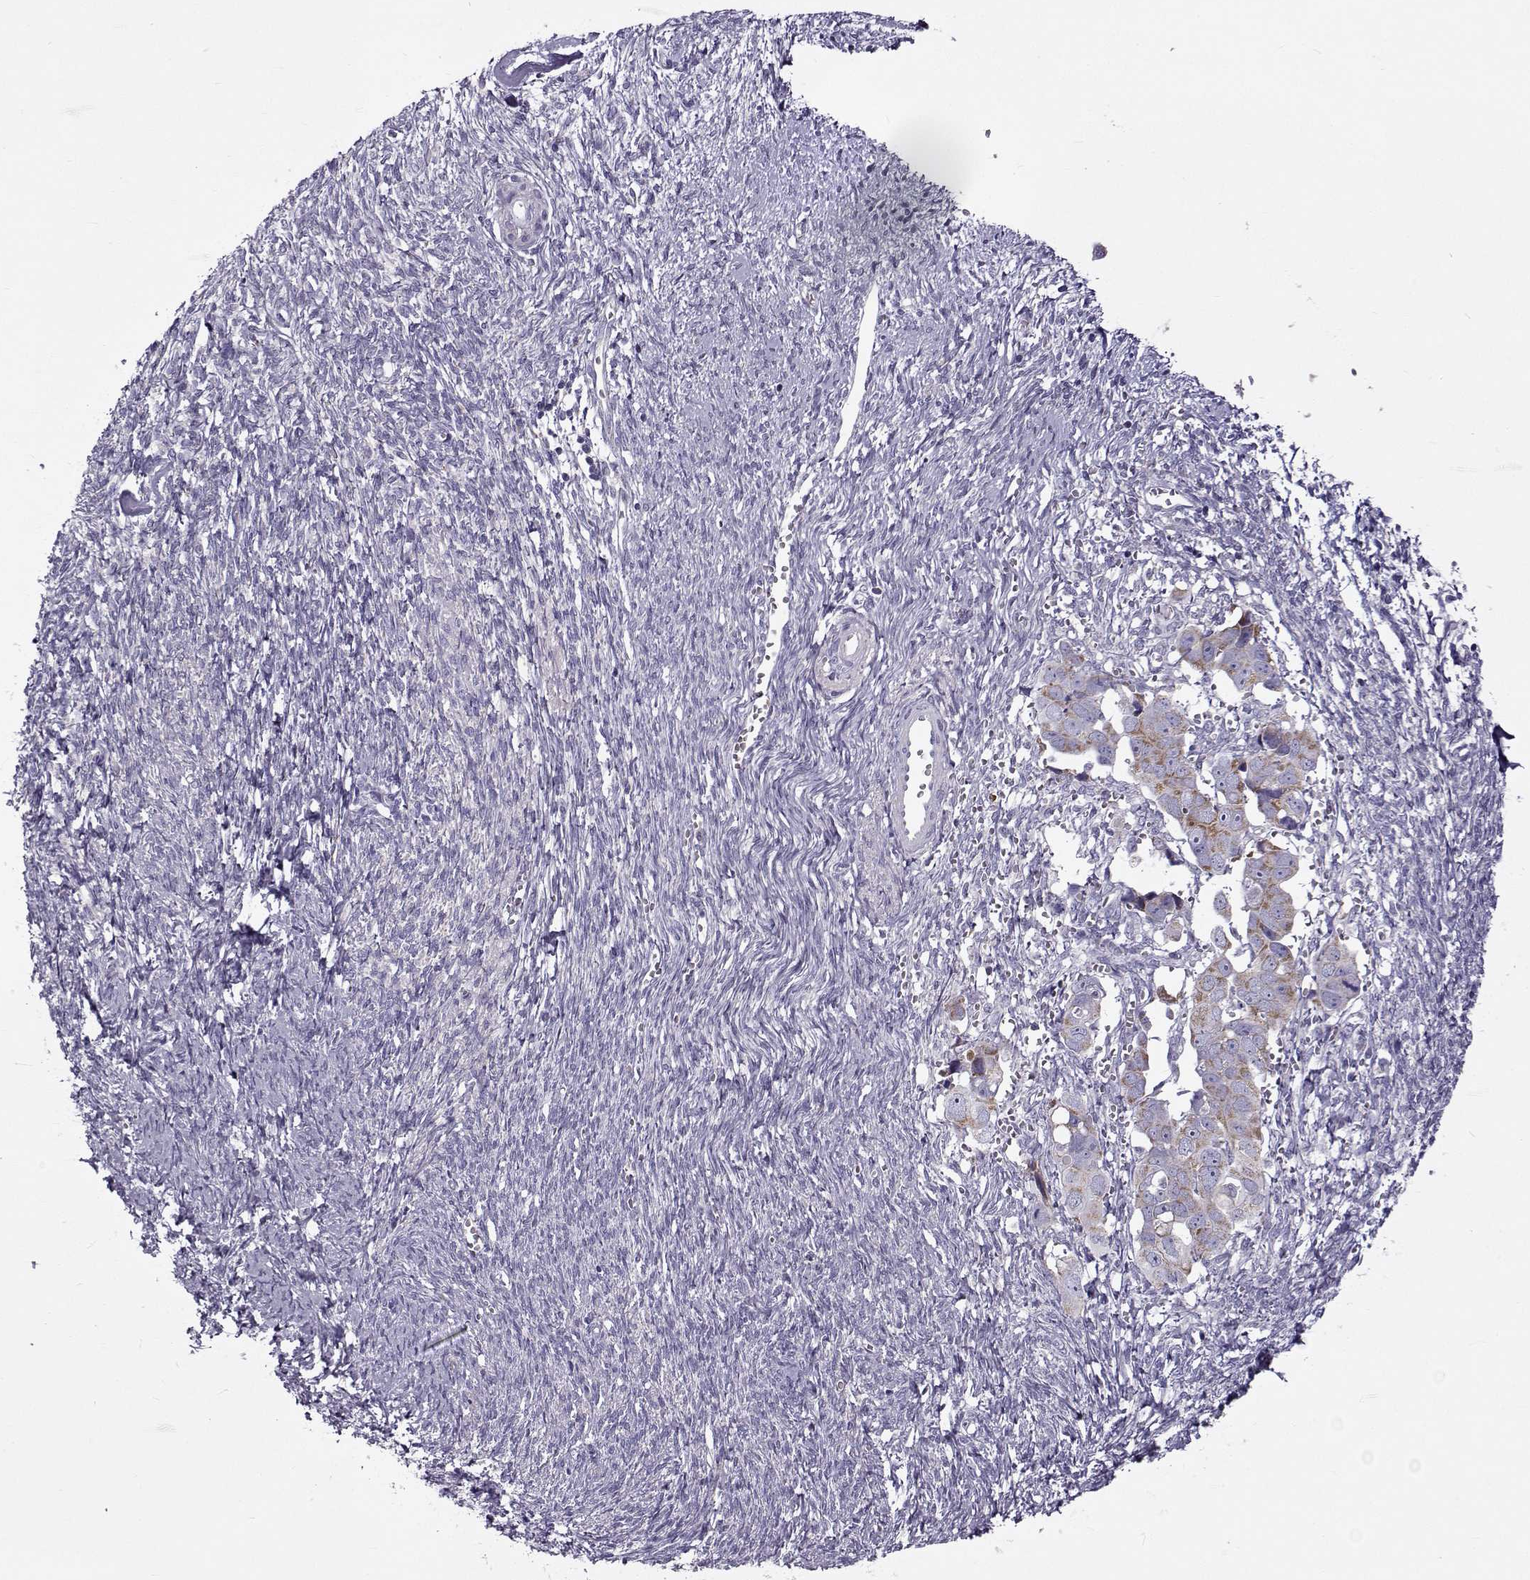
{"staining": {"intensity": "weak", "quantity": "25%-75%", "location": "cytoplasmic/membranous"}, "tissue": "ovarian cancer", "cell_type": "Tumor cells", "image_type": "cancer", "snomed": [{"axis": "morphology", "description": "Cystadenocarcinoma, serous, NOS"}, {"axis": "topography", "description": "Ovary"}], "caption": "Ovarian serous cystadenocarcinoma stained with a protein marker demonstrates weak staining in tumor cells.", "gene": "CLN6", "patient": {"sex": "female", "age": 59}}